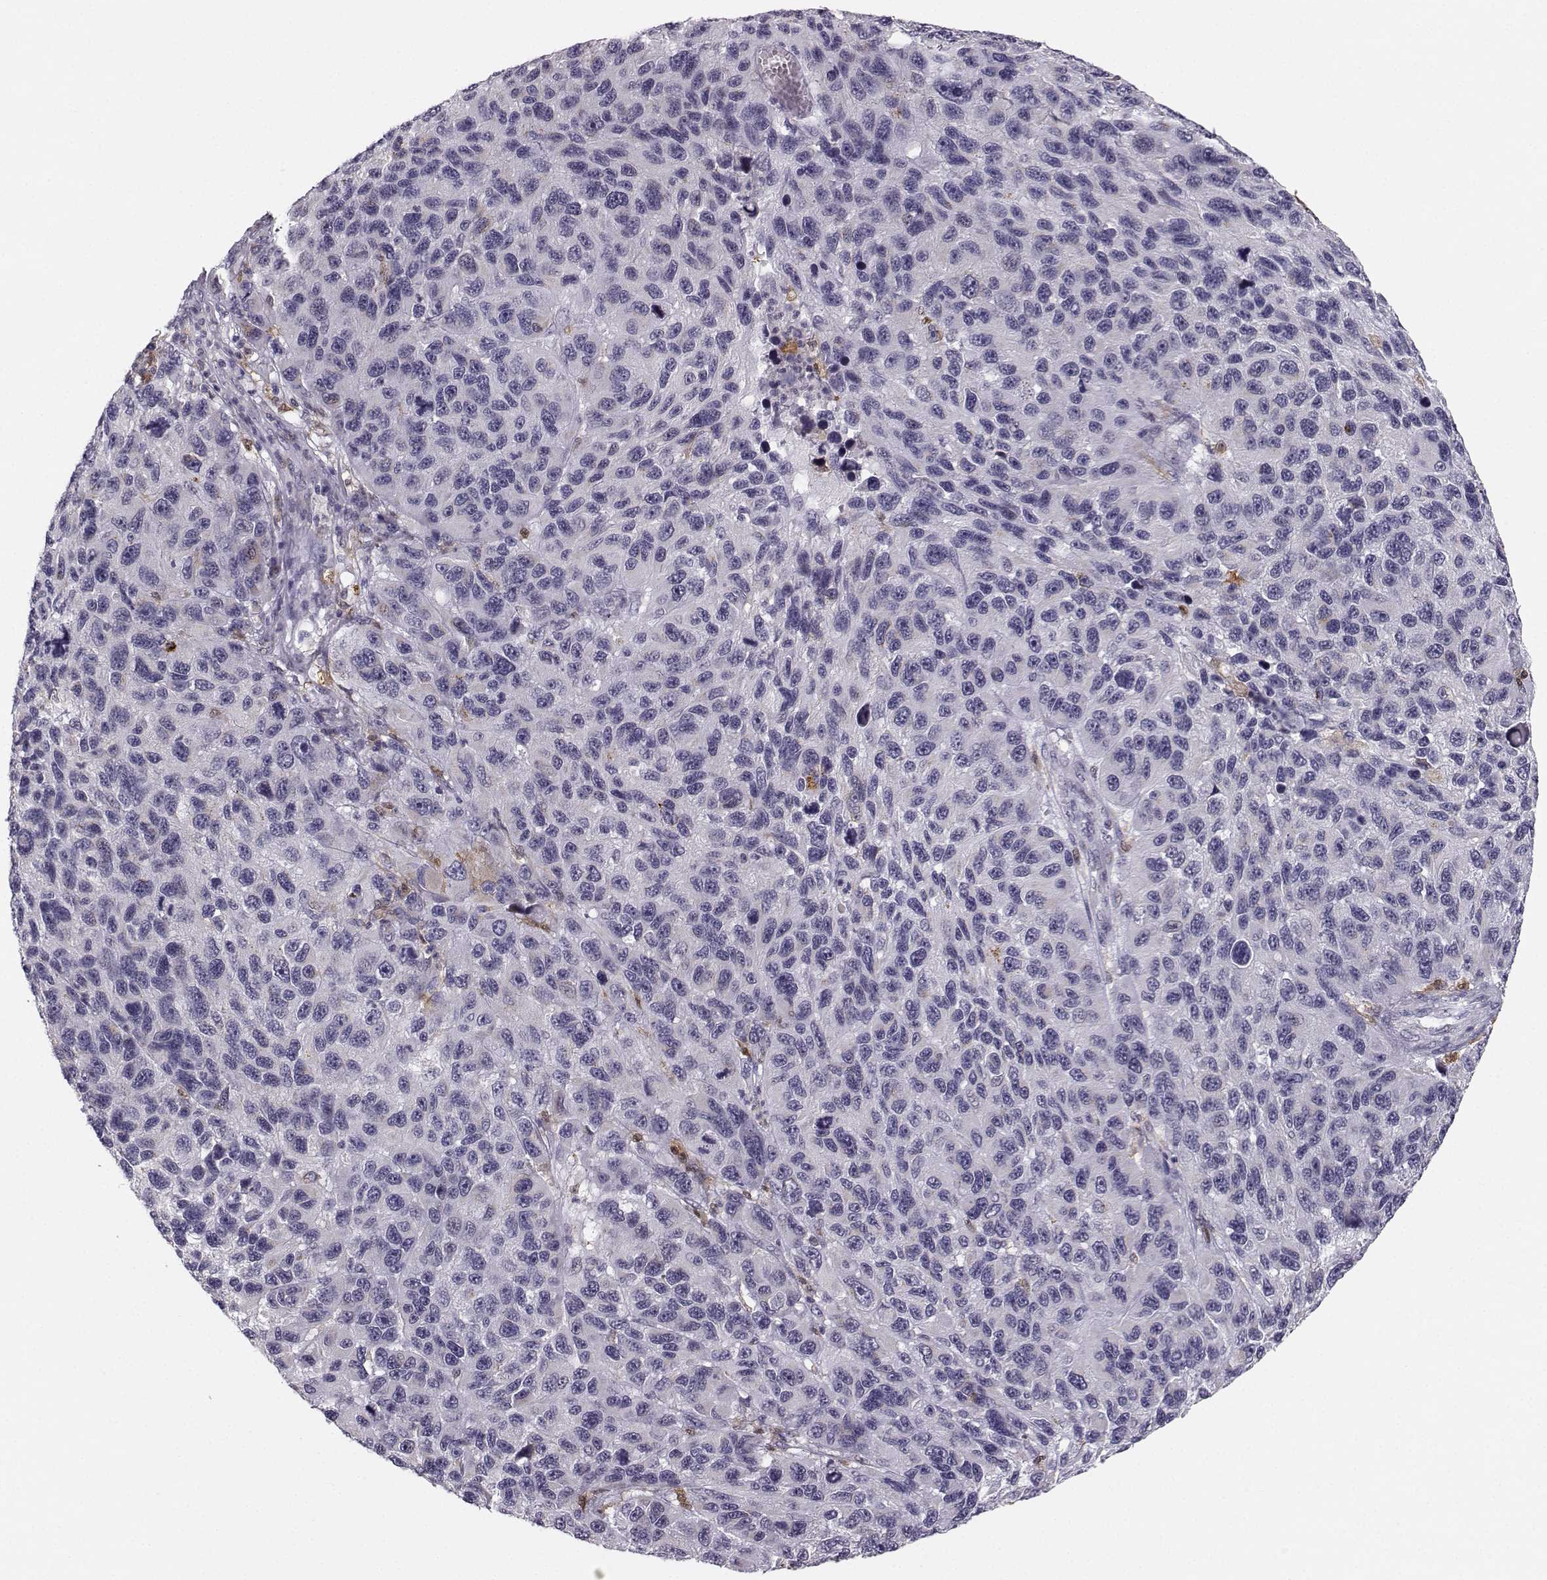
{"staining": {"intensity": "negative", "quantity": "none", "location": "none"}, "tissue": "melanoma", "cell_type": "Tumor cells", "image_type": "cancer", "snomed": [{"axis": "morphology", "description": "Malignant melanoma, NOS"}, {"axis": "topography", "description": "Skin"}], "caption": "DAB immunohistochemical staining of malignant melanoma exhibits no significant staining in tumor cells. (DAB immunohistochemistry visualized using brightfield microscopy, high magnification).", "gene": "HTR7", "patient": {"sex": "male", "age": 53}}